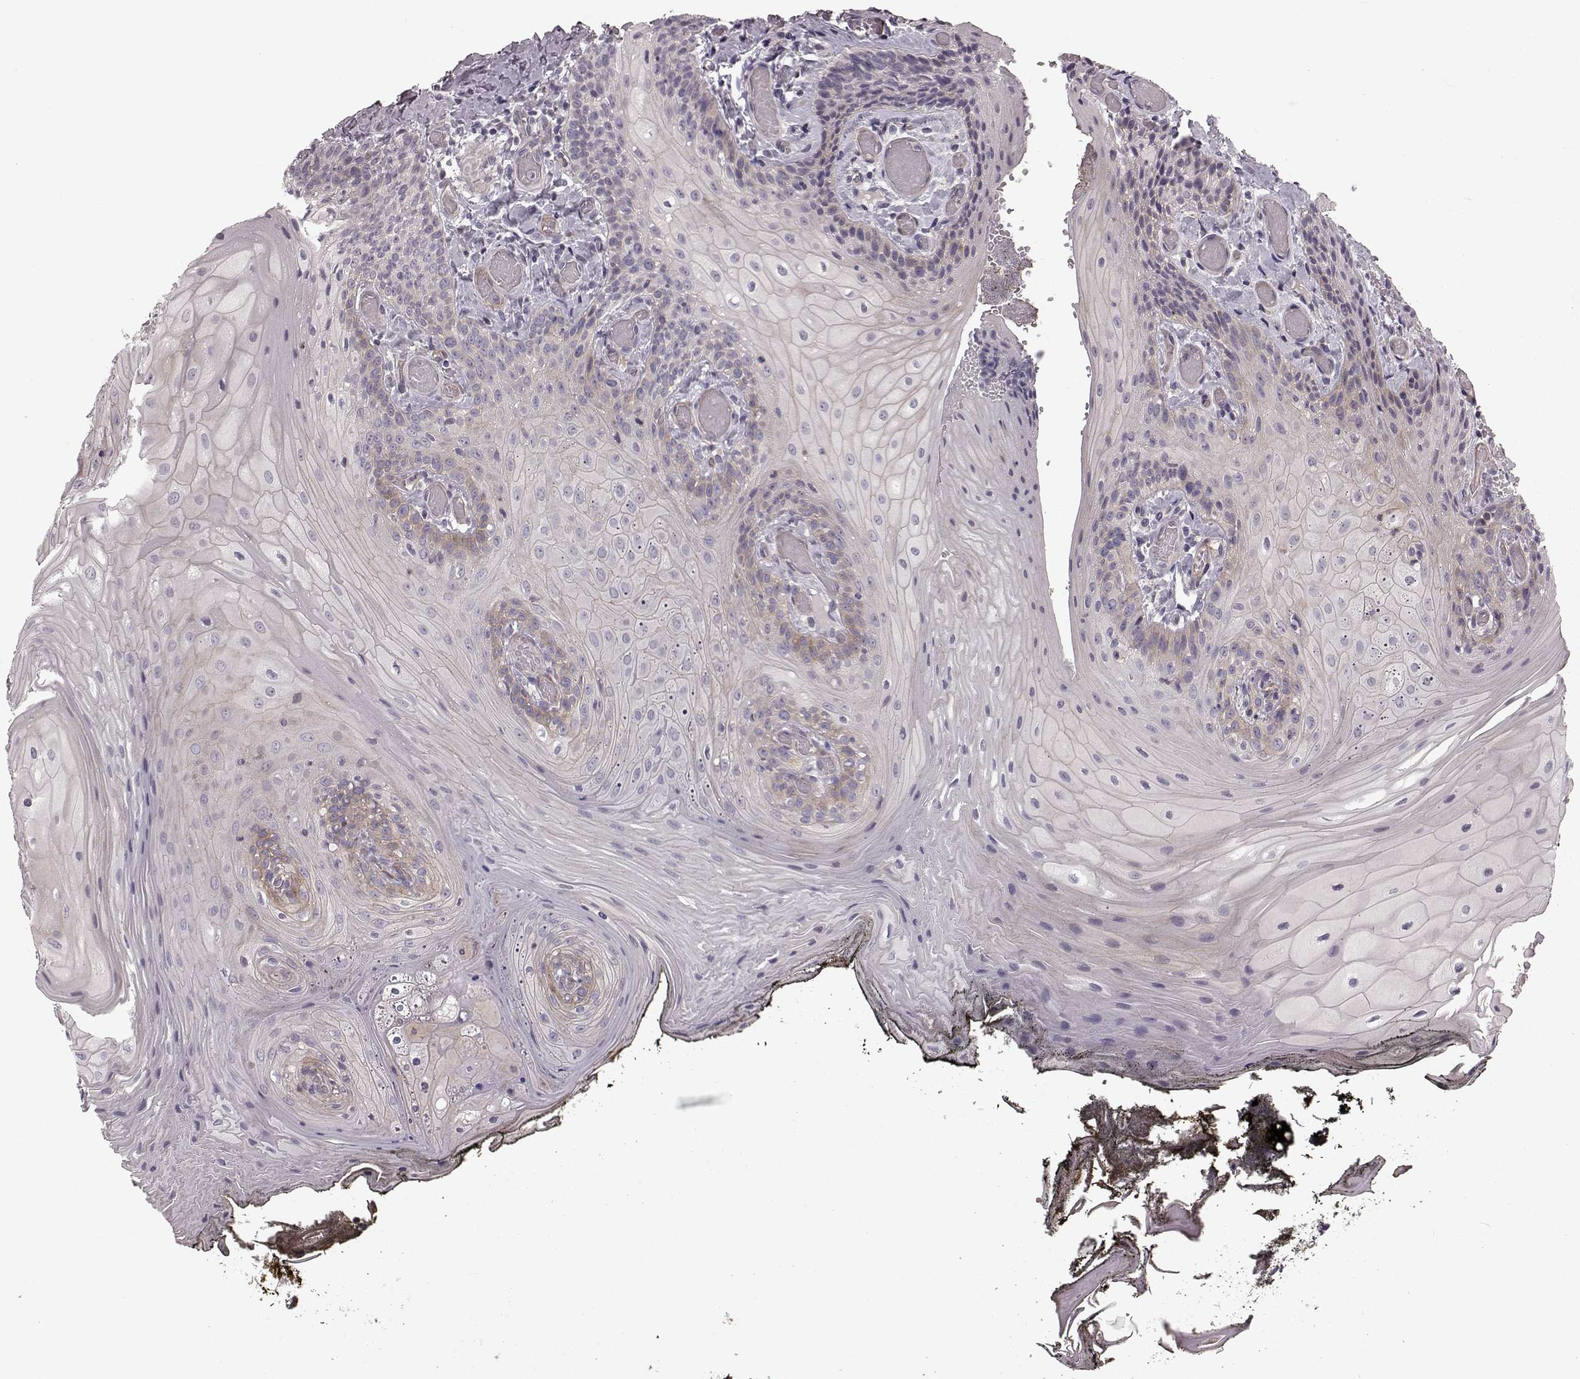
{"staining": {"intensity": "negative", "quantity": "none", "location": "none"}, "tissue": "oral mucosa", "cell_type": "Squamous epithelial cells", "image_type": "normal", "snomed": [{"axis": "morphology", "description": "Normal tissue, NOS"}, {"axis": "topography", "description": "Oral tissue"}], "caption": "This is an immunohistochemistry histopathology image of unremarkable oral mucosa. There is no staining in squamous epithelial cells.", "gene": "SLC22A18", "patient": {"sex": "male", "age": 9}}